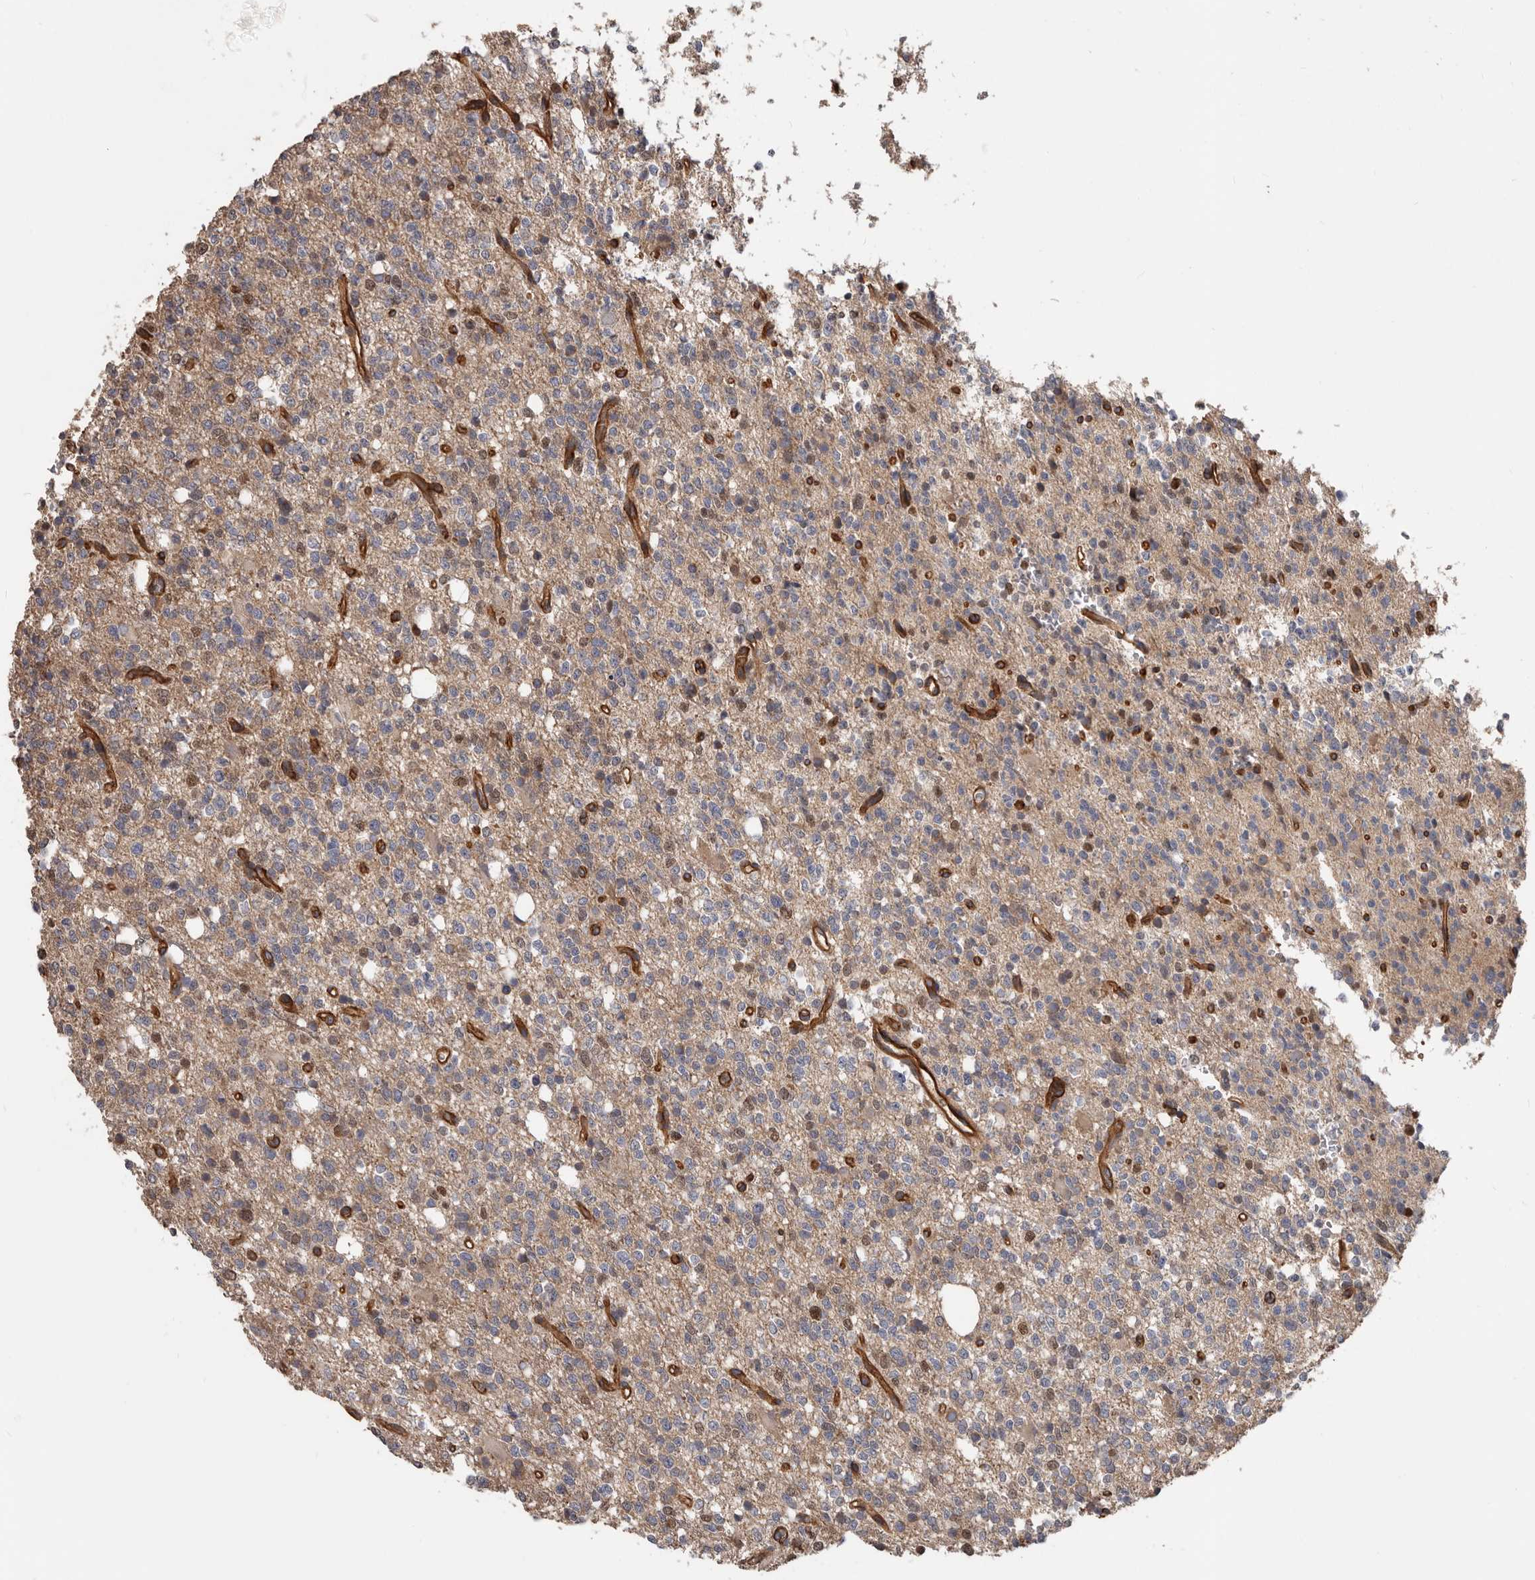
{"staining": {"intensity": "weak", "quantity": ">75%", "location": "cytoplasmic/membranous"}, "tissue": "glioma", "cell_type": "Tumor cells", "image_type": "cancer", "snomed": [{"axis": "morphology", "description": "Glioma, malignant, High grade"}, {"axis": "topography", "description": "Brain"}], "caption": "IHC image of malignant glioma (high-grade) stained for a protein (brown), which exhibits low levels of weak cytoplasmic/membranous positivity in about >75% of tumor cells.", "gene": "PNRC2", "patient": {"sex": "female", "age": 62}}